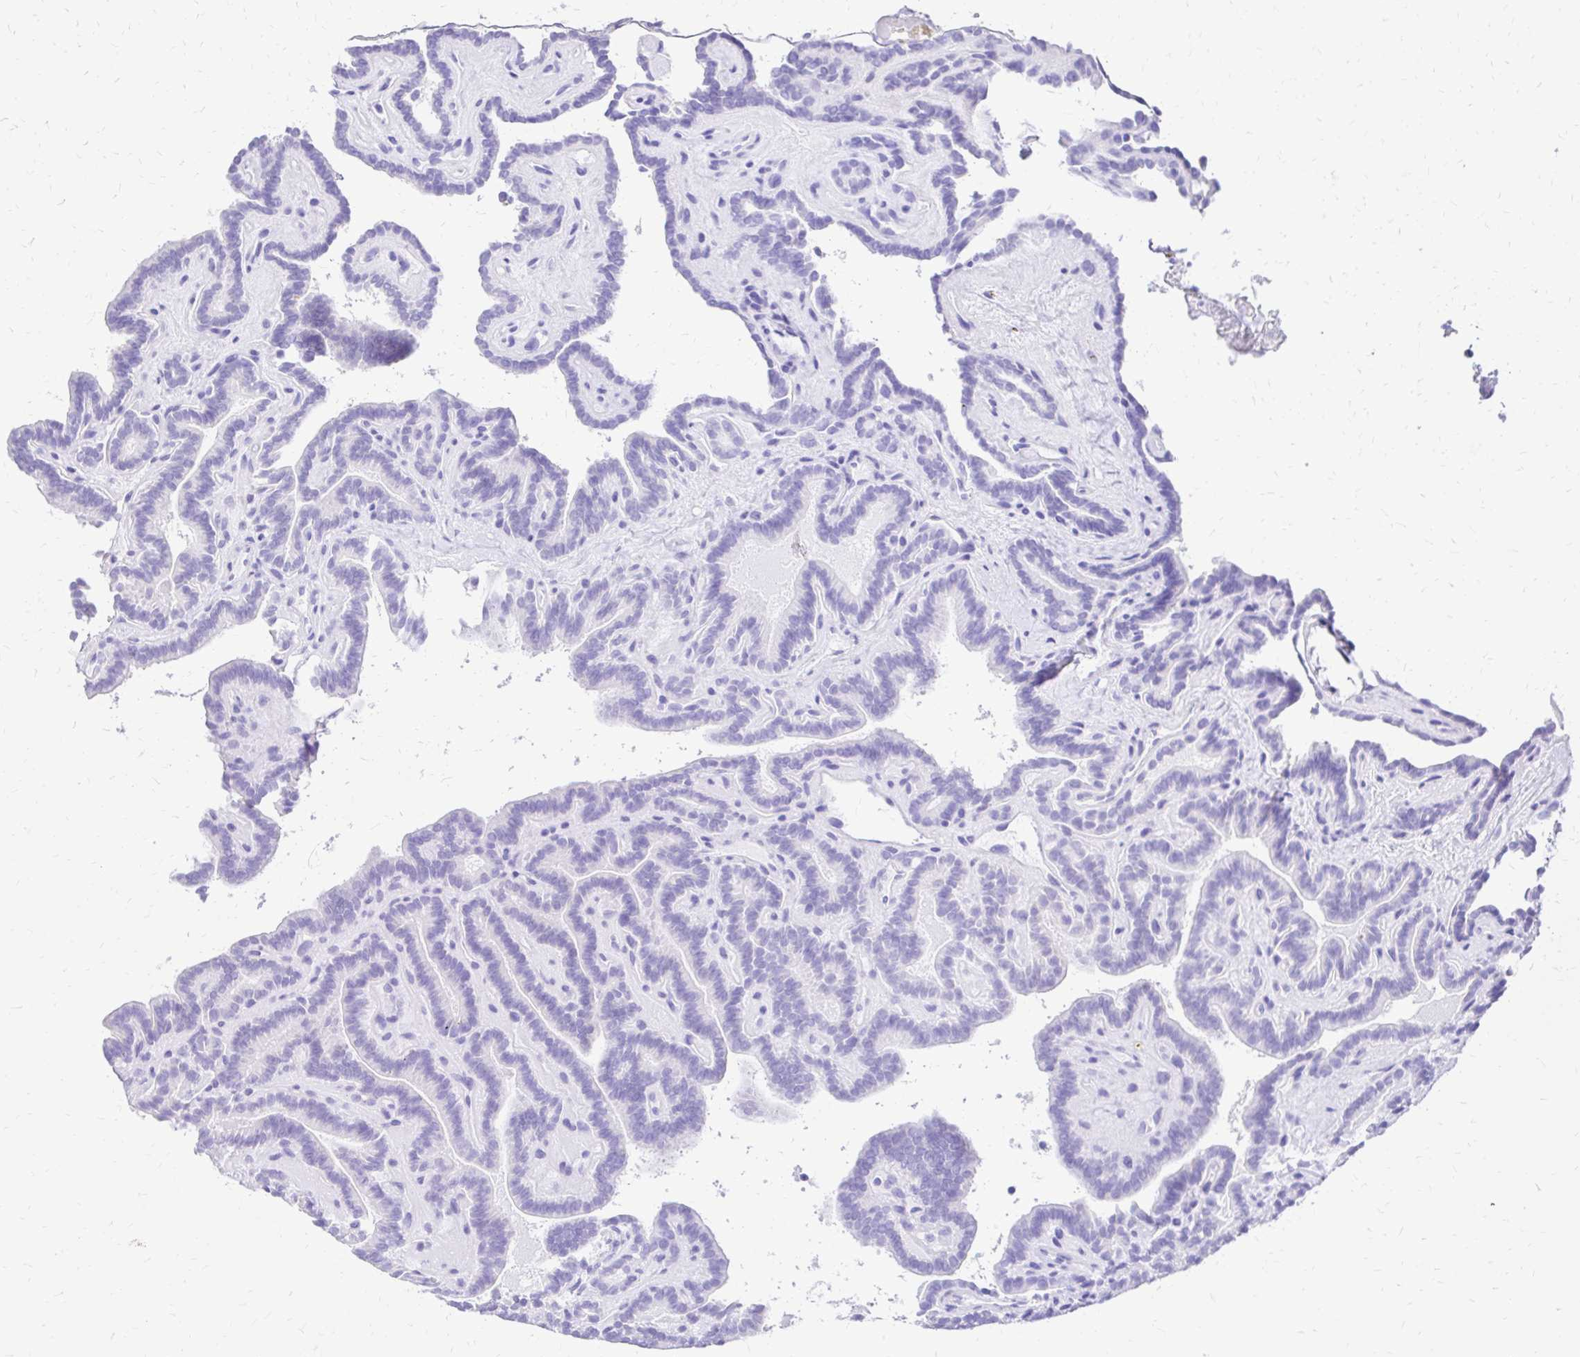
{"staining": {"intensity": "negative", "quantity": "none", "location": "none"}, "tissue": "thyroid cancer", "cell_type": "Tumor cells", "image_type": "cancer", "snomed": [{"axis": "morphology", "description": "Papillary adenocarcinoma, NOS"}, {"axis": "topography", "description": "Thyroid gland"}], "caption": "An immunohistochemistry histopathology image of thyroid papillary adenocarcinoma is shown. There is no staining in tumor cells of thyroid papillary adenocarcinoma.", "gene": "S100G", "patient": {"sex": "female", "age": 21}}